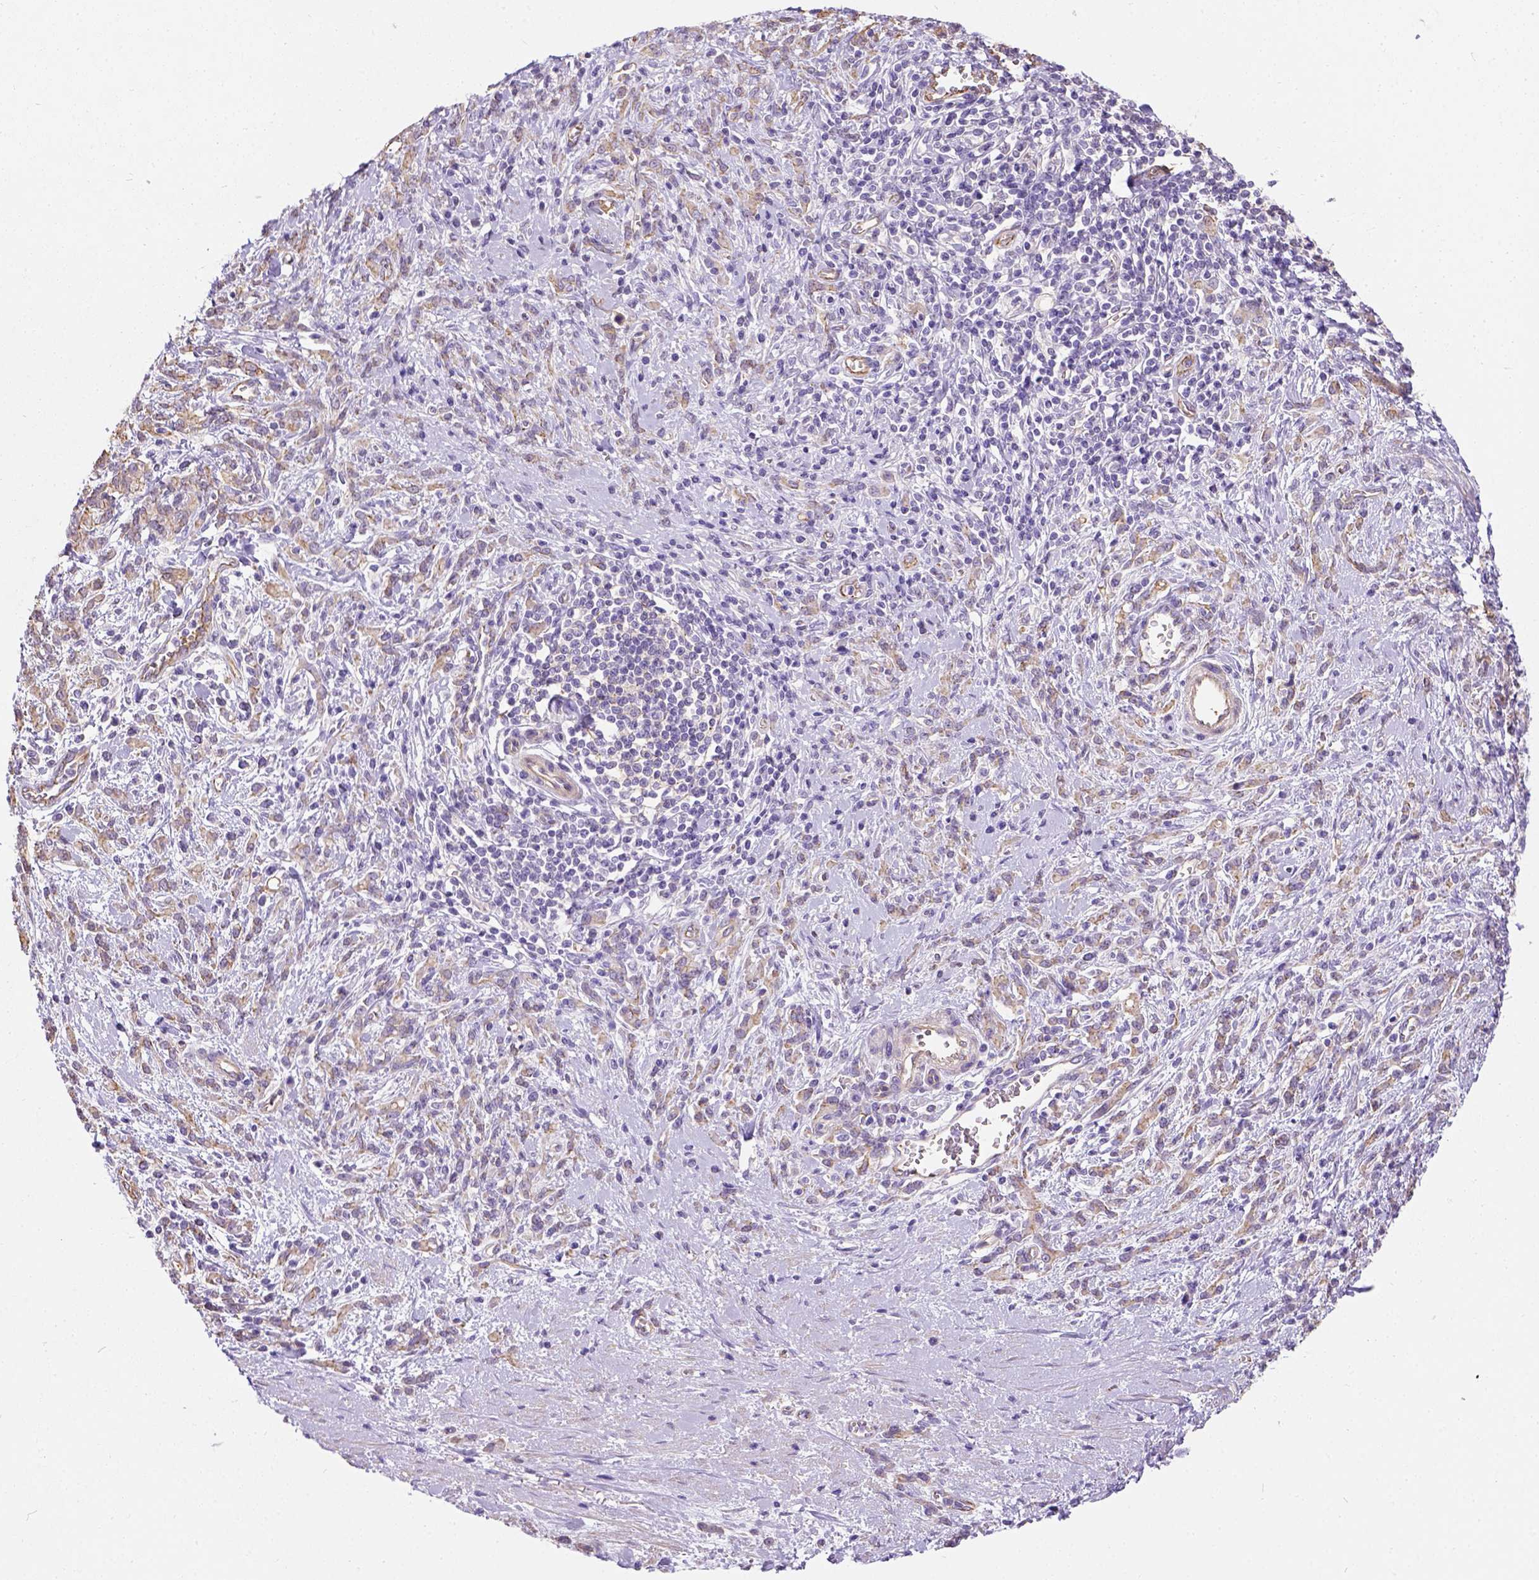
{"staining": {"intensity": "weak", "quantity": ">75%", "location": "cytoplasmic/membranous"}, "tissue": "stomach cancer", "cell_type": "Tumor cells", "image_type": "cancer", "snomed": [{"axis": "morphology", "description": "Adenocarcinoma, NOS"}, {"axis": "topography", "description": "Stomach"}], "caption": "A brown stain highlights weak cytoplasmic/membranous expression of a protein in adenocarcinoma (stomach) tumor cells. (Stains: DAB in brown, nuclei in blue, Microscopy: brightfield microscopy at high magnification).", "gene": "PHF7", "patient": {"sex": "female", "age": 57}}